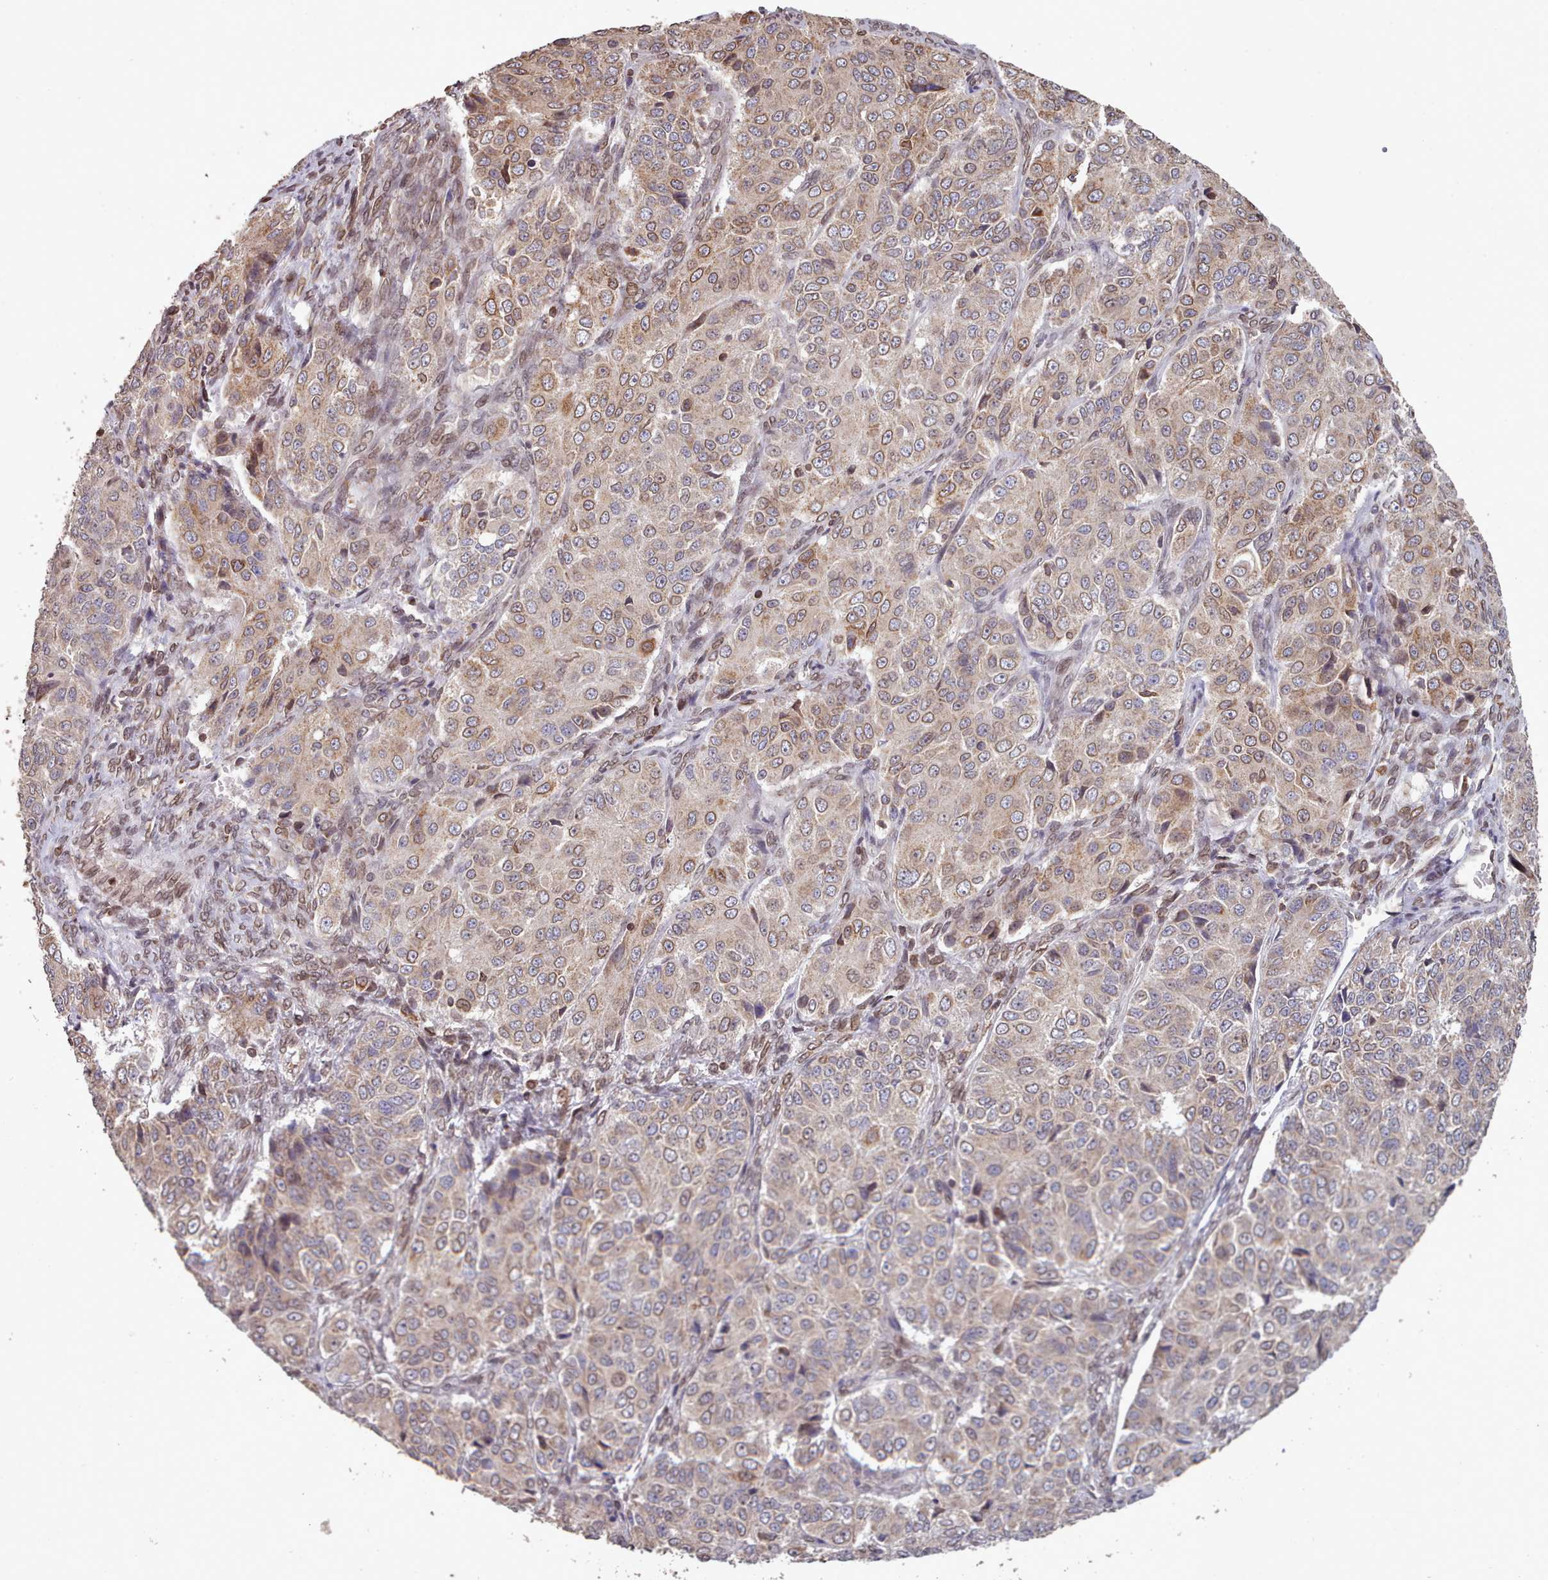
{"staining": {"intensity": "moderate", "quantity": ">75%", "location": "cytoplasmic/membranous"}, "tissue": "ovarian cancer", "cell_type": "Tumor cells", "image_type": "cancer", "snomed": [{"axis": "morphology", "description": "Carcinoma, endometroid"}, {"axis": "topography", "description": "Ovary"}], "caption": "Human endometroid carcinoma (ovarian) stained with a protein marker exhibits moderate staining in tumor cells.", "gene": "TOR1AIP1", "patient": {"sex": "female", "age": 51}}